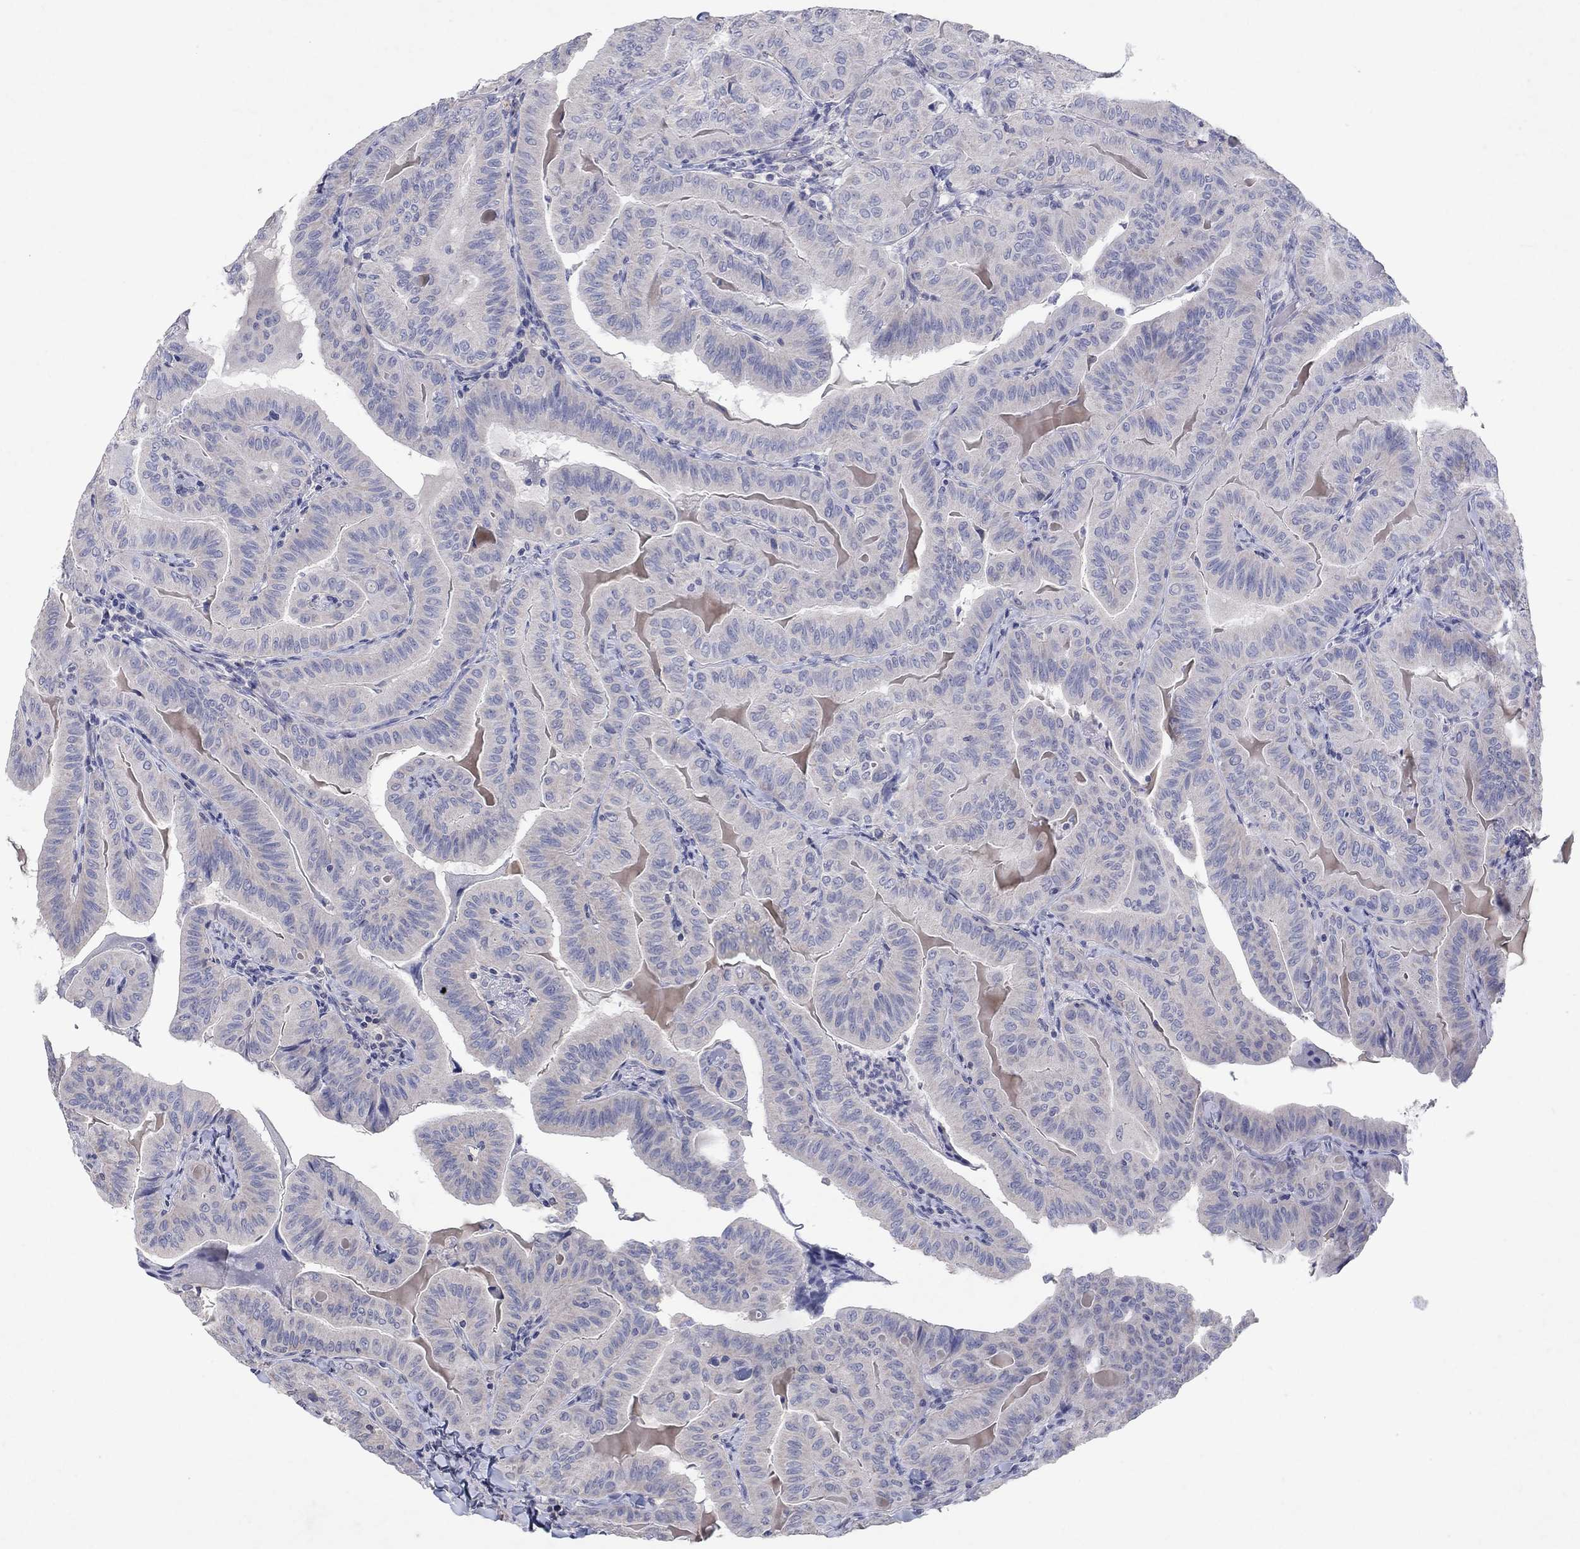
{"staining": {"intensity": "negative", "quantity": "none", "location": "none"}, "tissue": "thyroid cancer", "cell_type": "Tumor cells", "image_type": "cancer", "snomed": [{"axis": "morphology", "description": "Papillary adenocarcinoma, NOS"}, {"axis": "topography", "description": "Thyroid gland"}], "caption": "Tumor cells are negative for brown protein staining in papillary adenocarcinoma (thyroid).", "gene": "KRT40", "patient": {"sex": "female", "age": 68}}